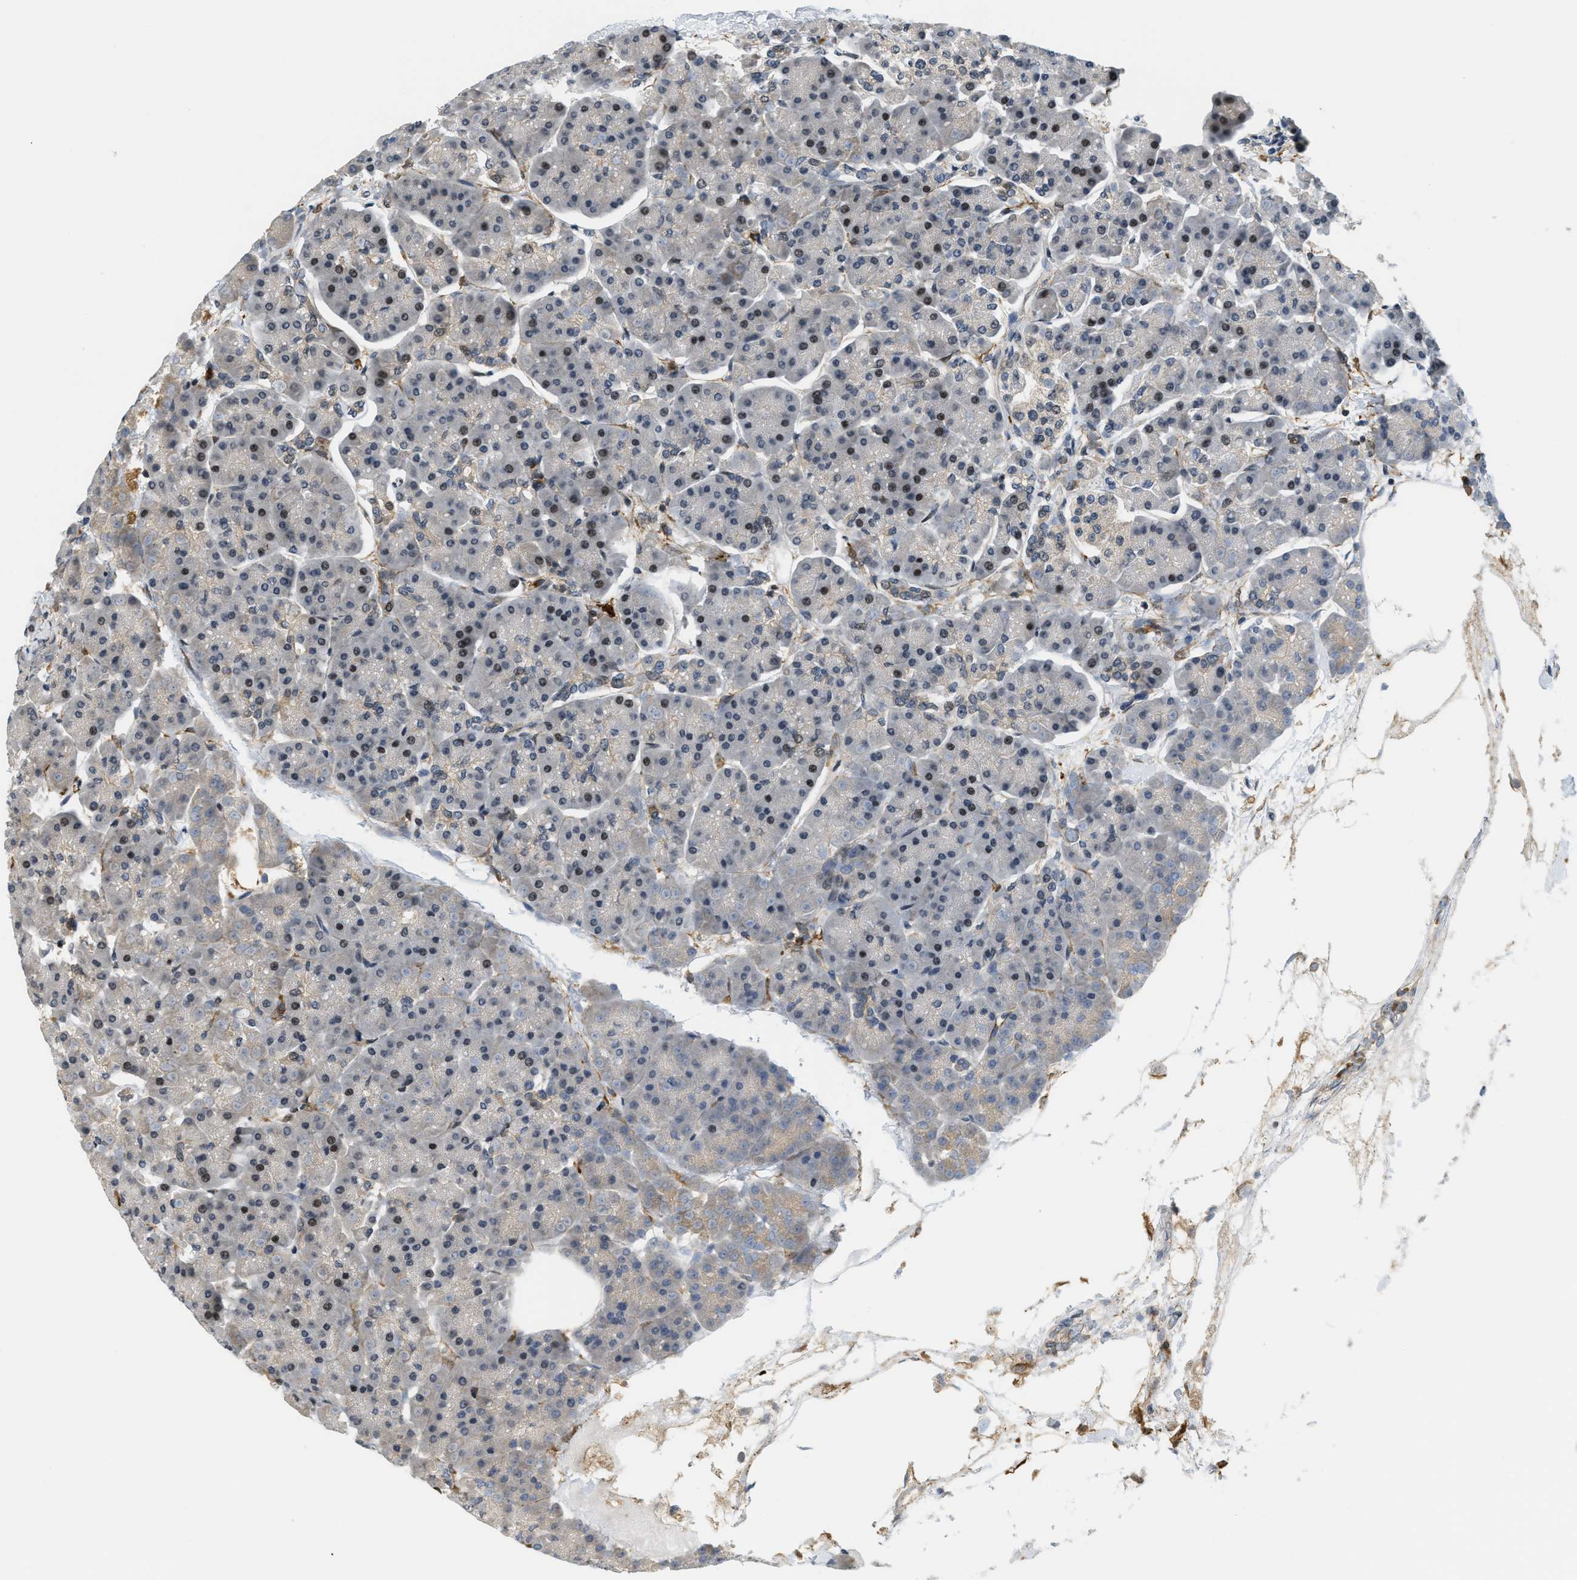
{"staining": {"intensity": "moderate", "quantity": "<25%", "location": "cytoplasmic/membranous,nuclear"}, "tissue": "pancreas", "cell_type": "Exocrine glandular cells", "image_type": "normal", "snomed": [{"axis": "morphology", "description": "Normal tissue, NOS"}, {"axis": "topography", "description": "Pancreas"}], "caption": "This histopathology image demonstrates normal pancreas stained with immunohistochemistry (IHC) to label a protein in brown. The cytoplasmic/membranous,nuclear of exocrine glandular cells show moderate positivity for the protein. Nuclei are counter-stained blue.", "gene": "KMT2A", "patient": {"sex": "female", "age": 70}}